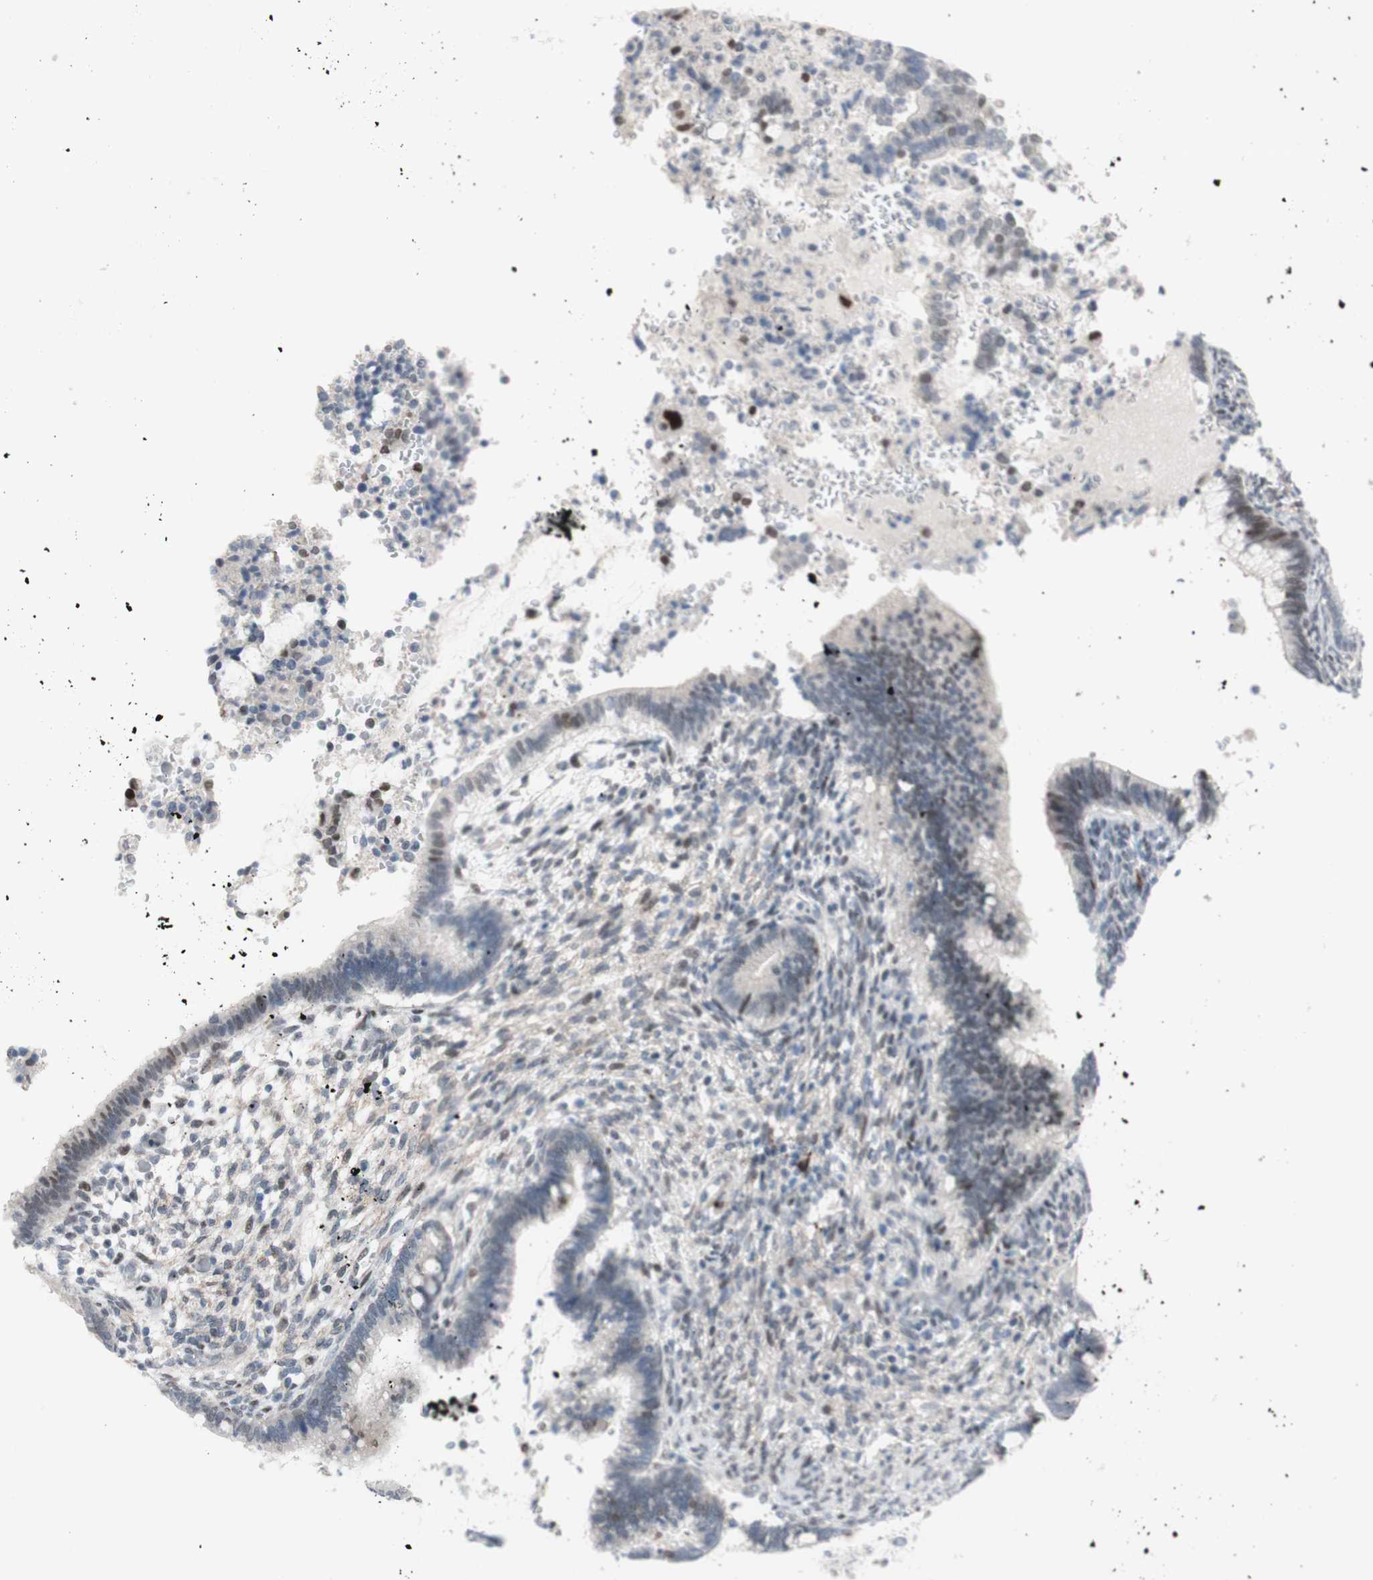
{"staining": {"intensity": "negative", "quantity": "none", "location": "none"}, "tissue": "cervical cancer", "cell_type": "Tumor cells", "image_type": "cancer", "snomed": [{"axis": "morphology", "description": "Adenocarcinoma, NOS"}, {"axis": "topography", "description": "Cervix"}], "caption": "A micrograph of human cervical cancer is negative for staining in tumor cells.", "gene": "PHTF2", "patient": {"sex": "female", "age": 44}}